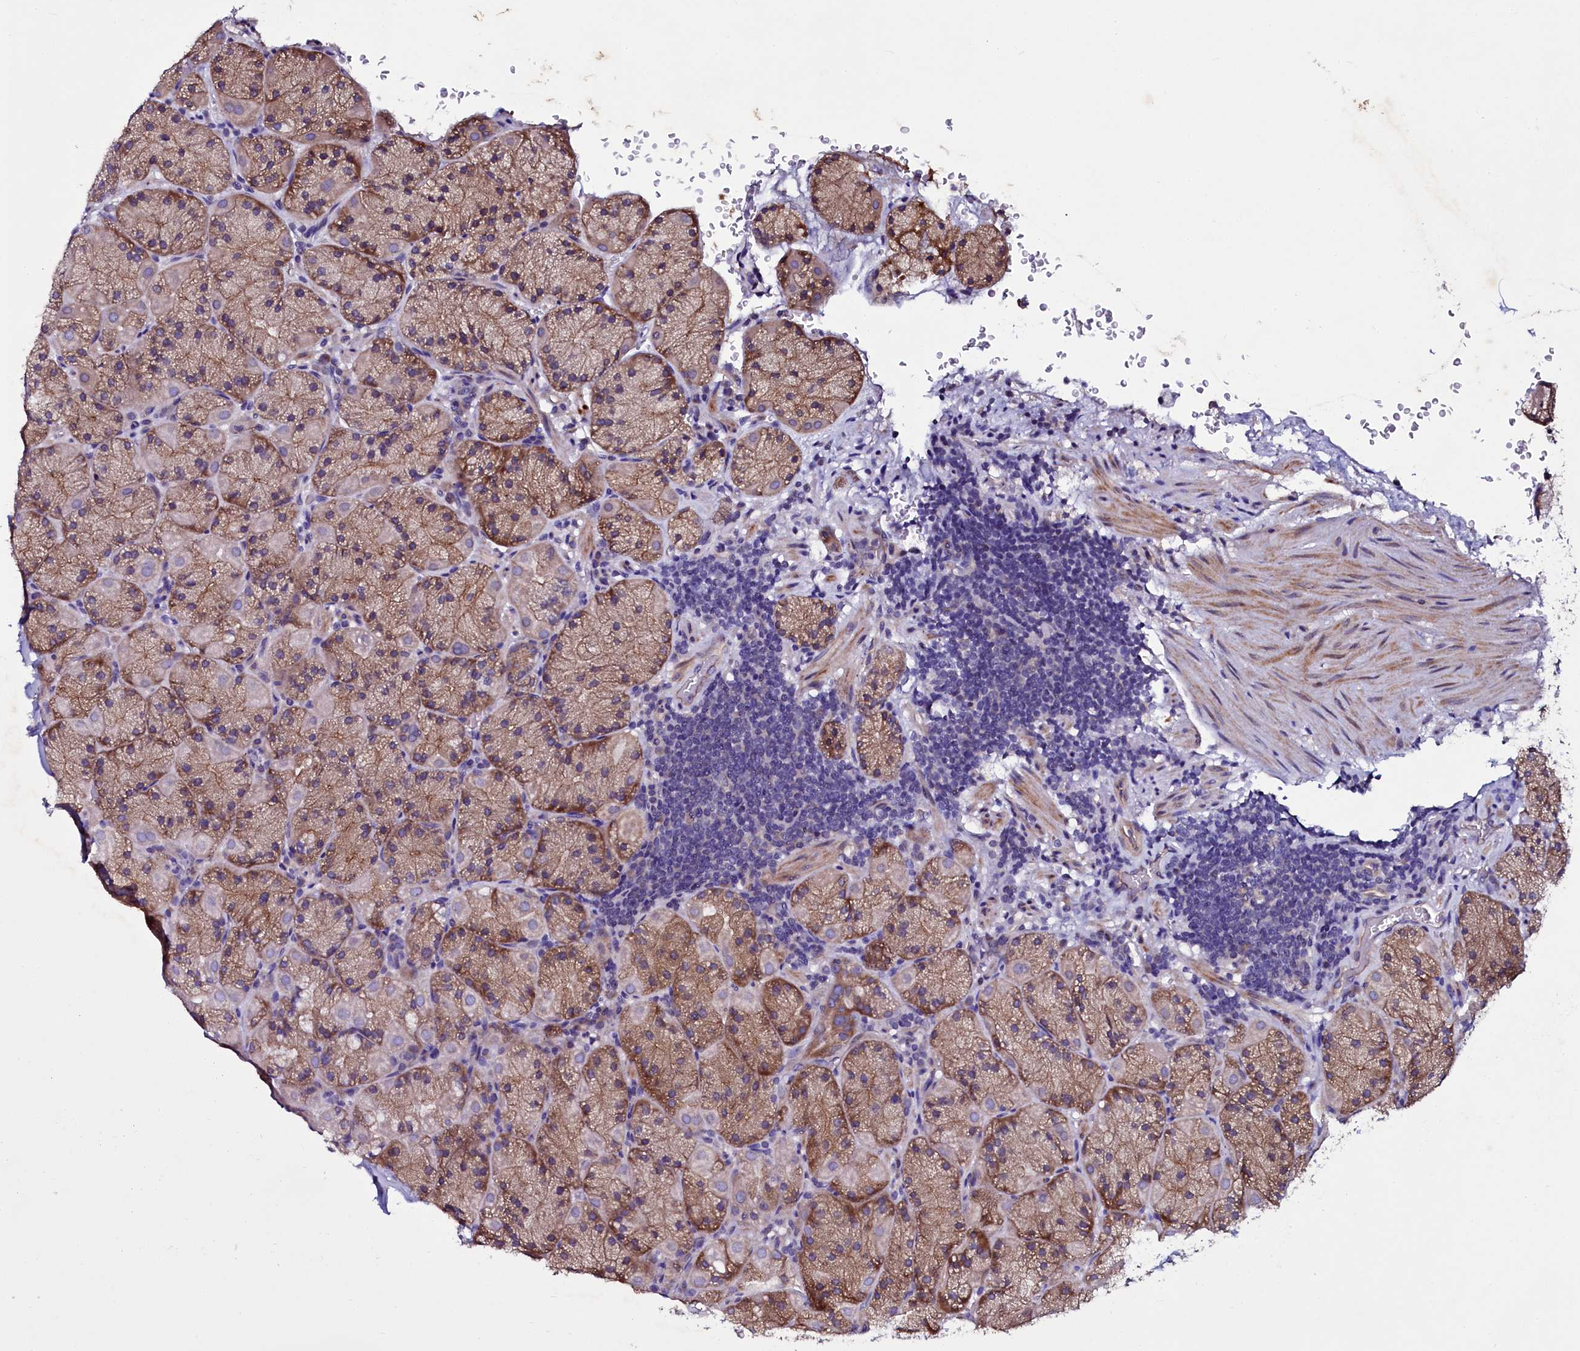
{"staining": {"intensity": "moderate", "quantity": ">75%", "location": "cytoplasmic/membranous"}, "tissue": "stomach", "cell_type": "Glandular cells", "image_type": "normal", "snomed": [{"axis": "morphology", "description": "Normal tissue, NOS"}, {"axis": "topography", "description": "Stomach, upper"}, {"axis": "topography", "description": "Stomach, lower"}], "caption": "Approximately >75% of glandular cells in unremarkable stomach exhibit moderate cytoplasmic/membranous protein staining as visualized by brown immunohistochemical staining.", "gene": "SELENOT", "patient": {"sex": "male", "age": 80}}